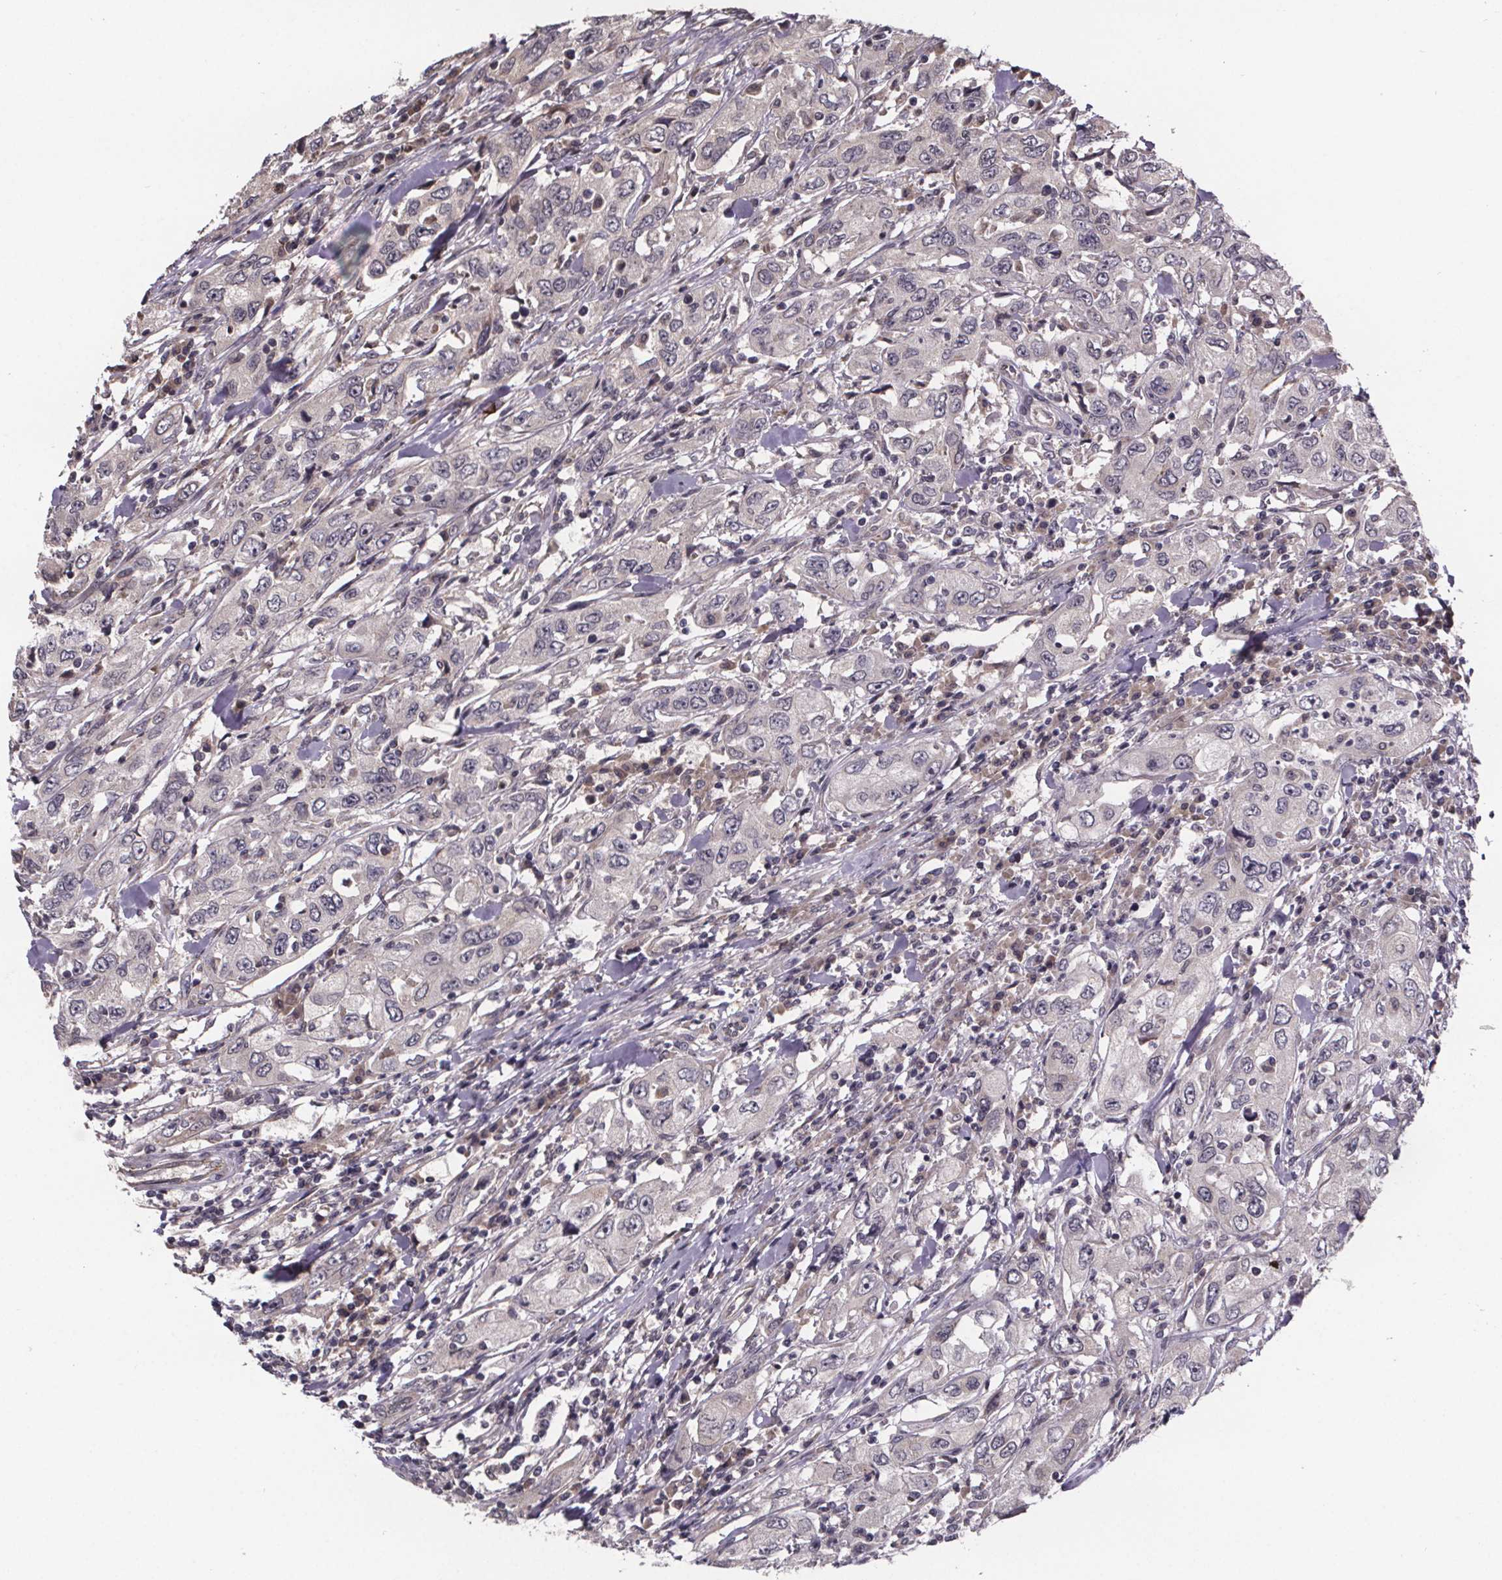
{"staining": {"intensity": "negative", "quantity": "none", "location": "none"}, "tissue": "urothelial cancer", "cell_type": "Tumor cells", "image_type": "cancer", "snomed": [{"axis": "morphology", "description": "Urothelial carcinoma, High grade"}, {"axis": "topography", "description": "Urinary bladder"}], "caption": "DAB (3,3'-diaminobenzidine) immunohistochemical staining of human high-grade urothelial carcinoma exhibits no significant expression in tumor cells.", "gene": "SAT1", "patient": {"sex": "male", "age": 76}}